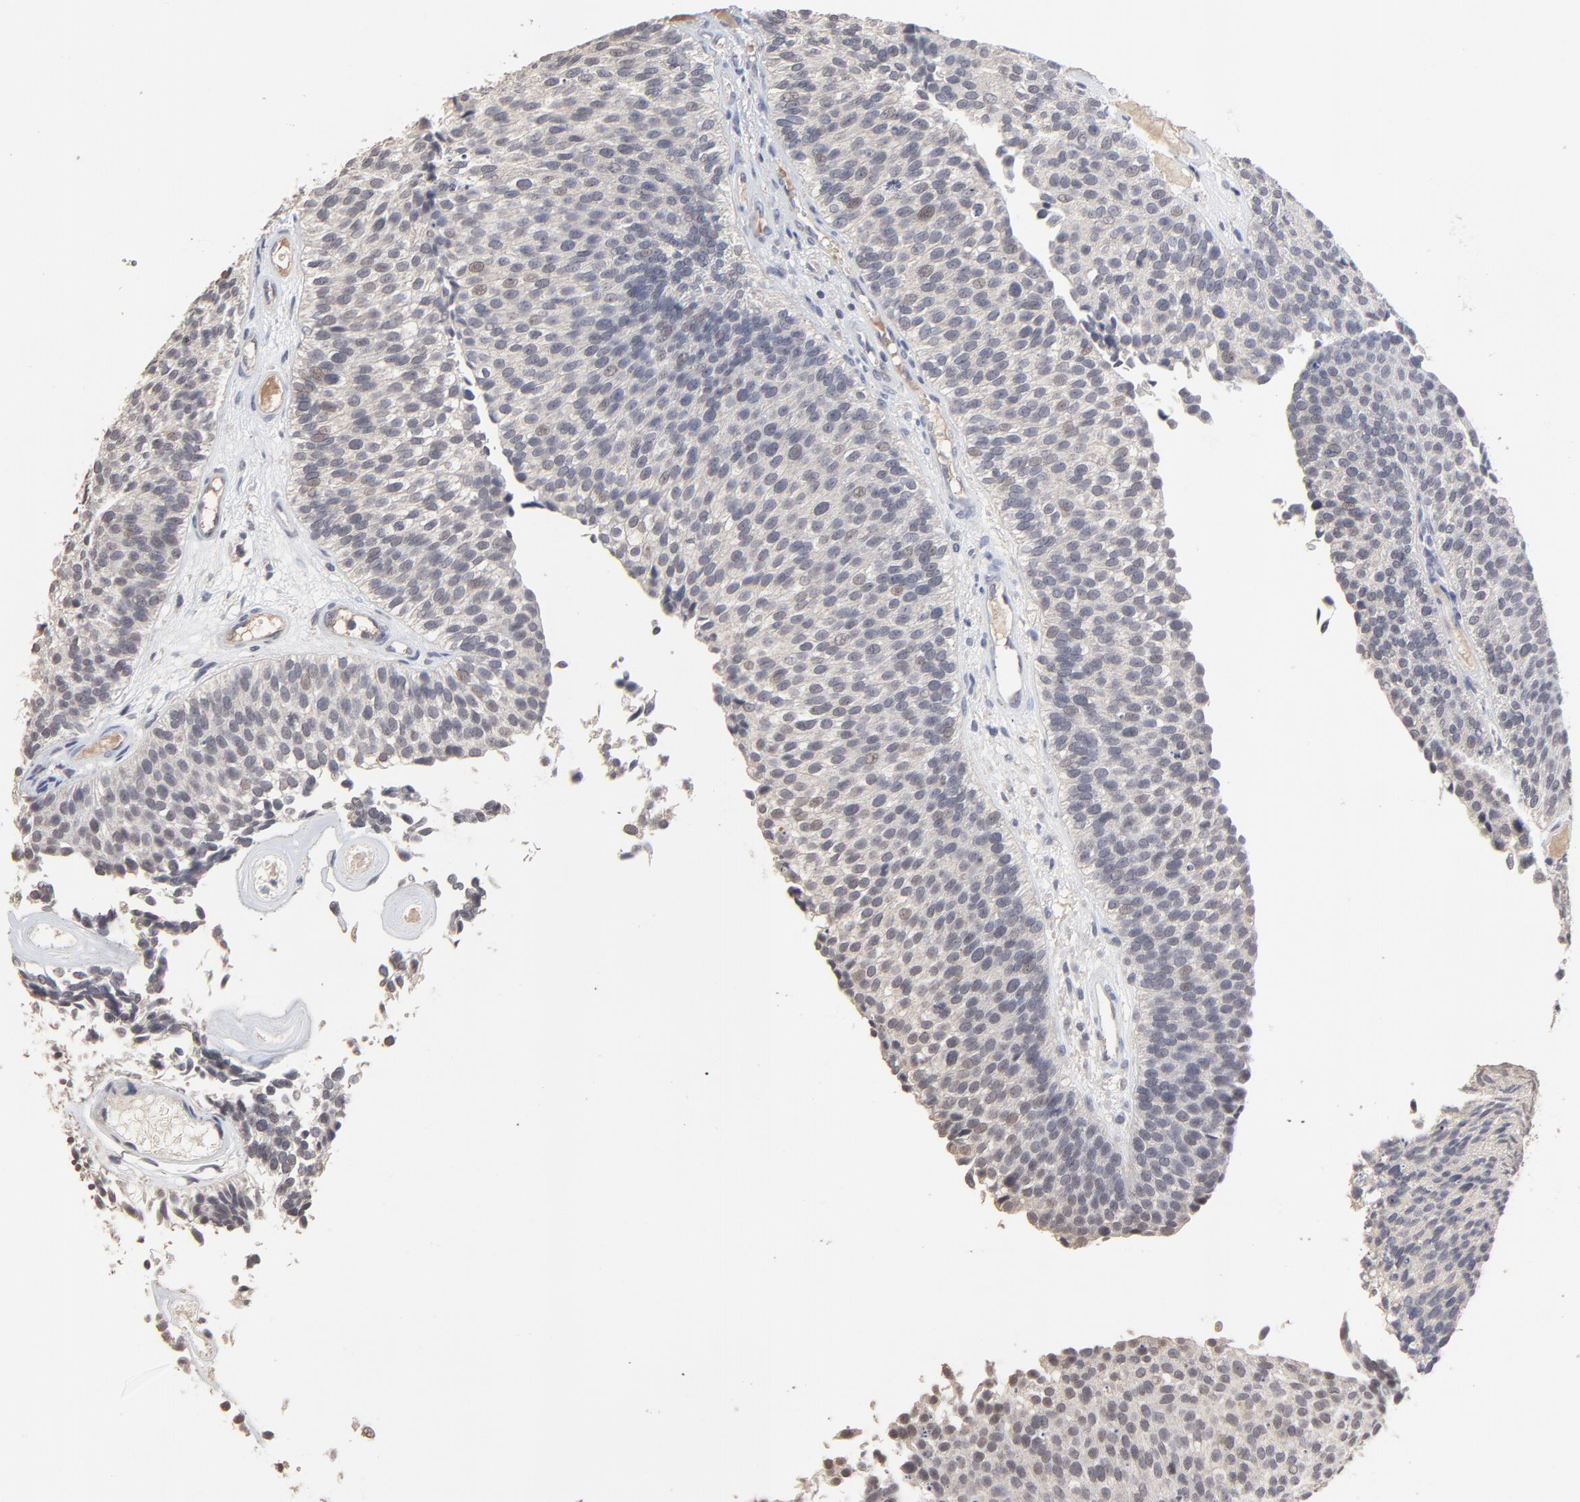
{"staining": {"intensity": "weak", "quantity": "<25%", "location": "nuclear"}, "tissue": "urothelial cancer", "cell_type": "Tumor cells", "image_type": "cancer", "snomed": [{"axis": "morphology", "description": "Urothelial carcinoma, Low grade"}, {"axis": "topography", "description": "Urinary bladder"}], "caption": "Human low-grade urothelial carcinoma stained for a protein using immunohistochemistry (IHC) demonstrates no expression in tumor cells.", "gene": "VPREB3", "patient": {"sex": "male", "age": 84}}